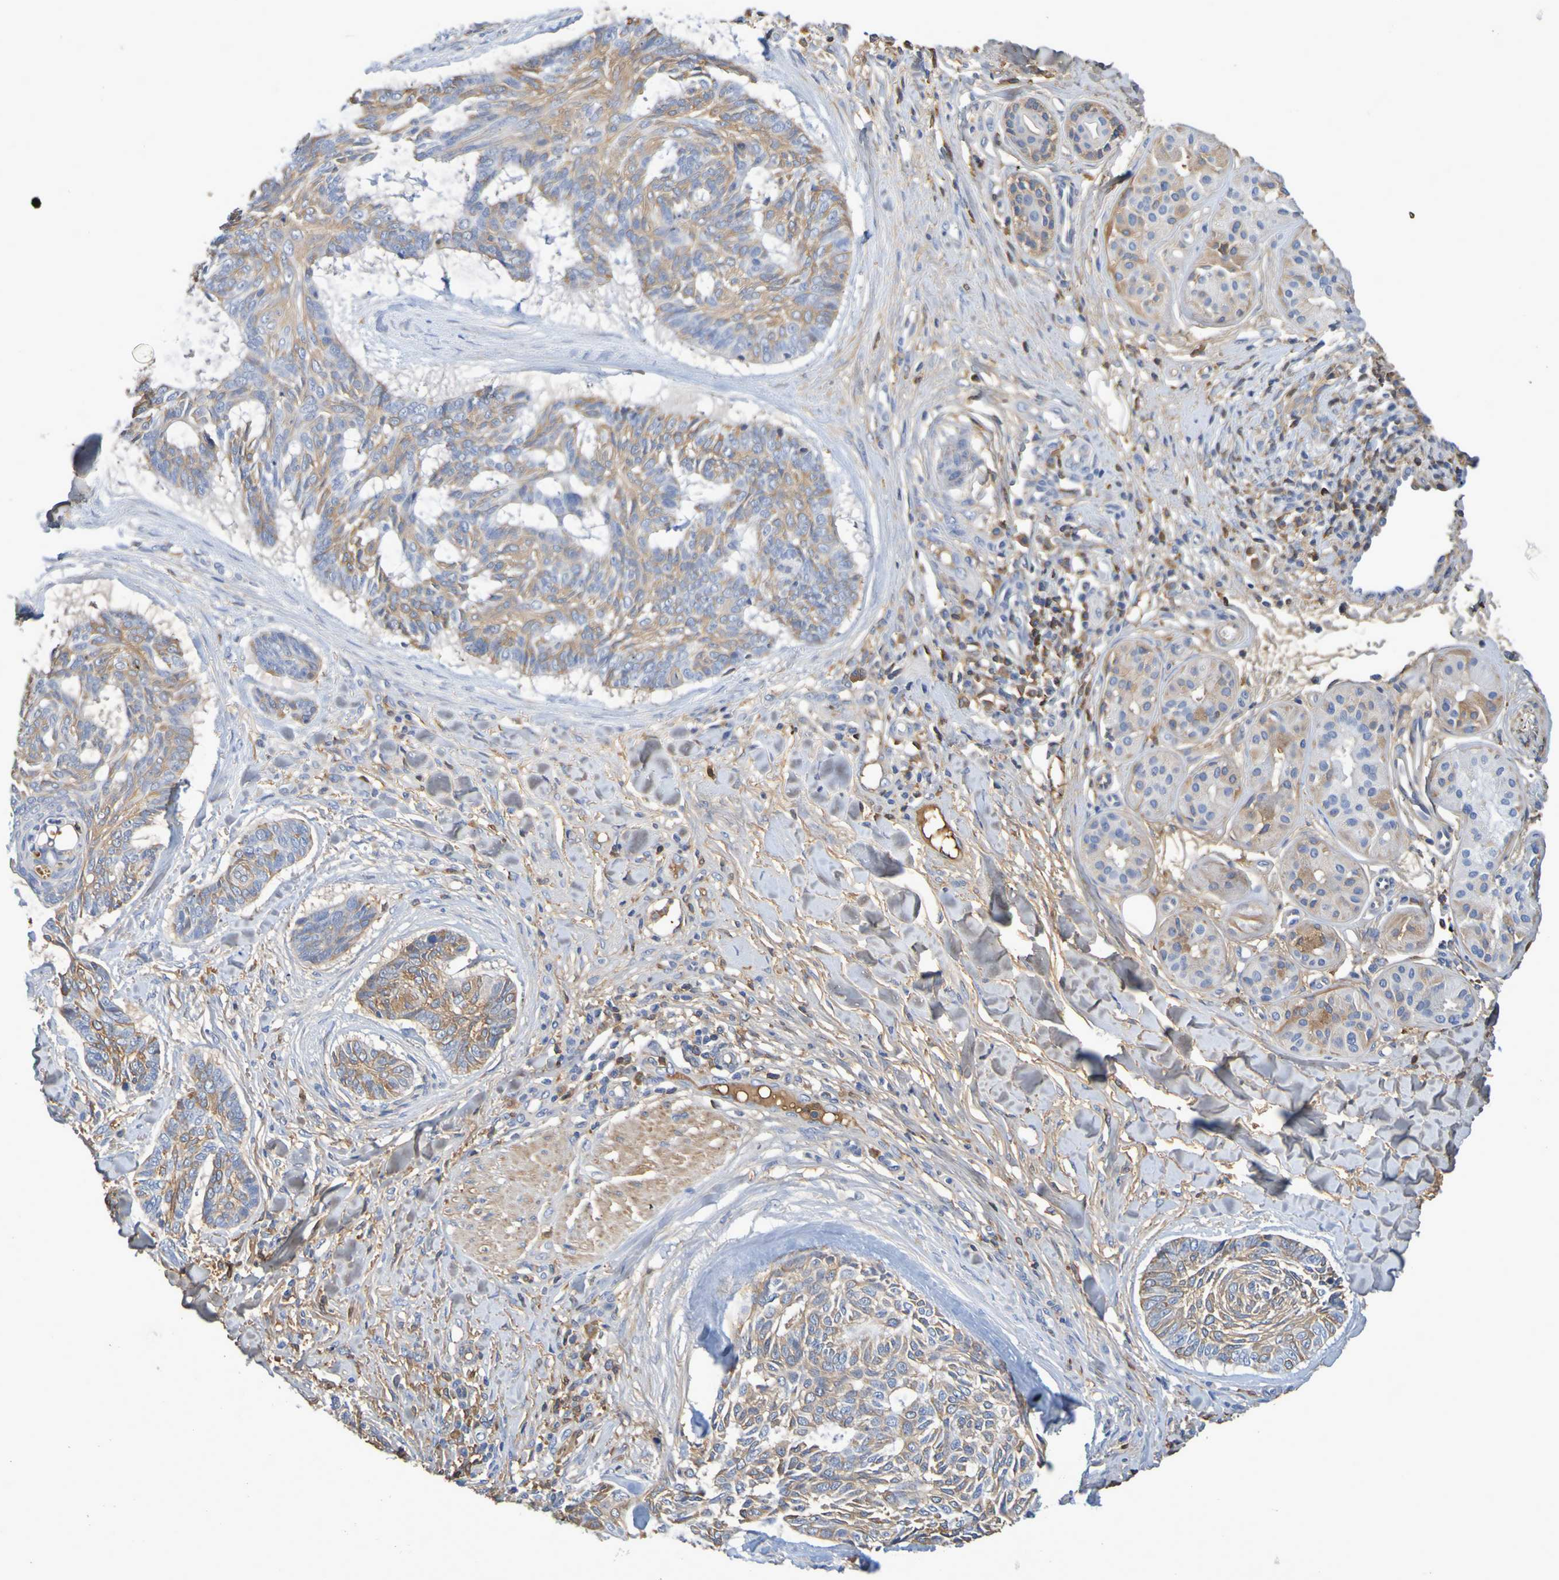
{"staining": {"intensity": "moderate", "quantity": ">75%", "location": "cytoplasmic/membranous"}, "tissue": "skin cancer", "cell_type": "Tumor cells", "image_type": "cancer", "snomed": [{"axis": "morphology", "description": "Basal cell carcinoma"}, {"axis": "topography", "description": "Skin"}], "caption": "Immunohistochemistry (IHC) micrograph of skin cancer stained for a protein (brown), which exhibits medium levels of moderate cytoplasmic/membranous positivity in about >75% of tumor cells.", "gene": "GAB3", "patient": {"sex": "male", "age": 43}}